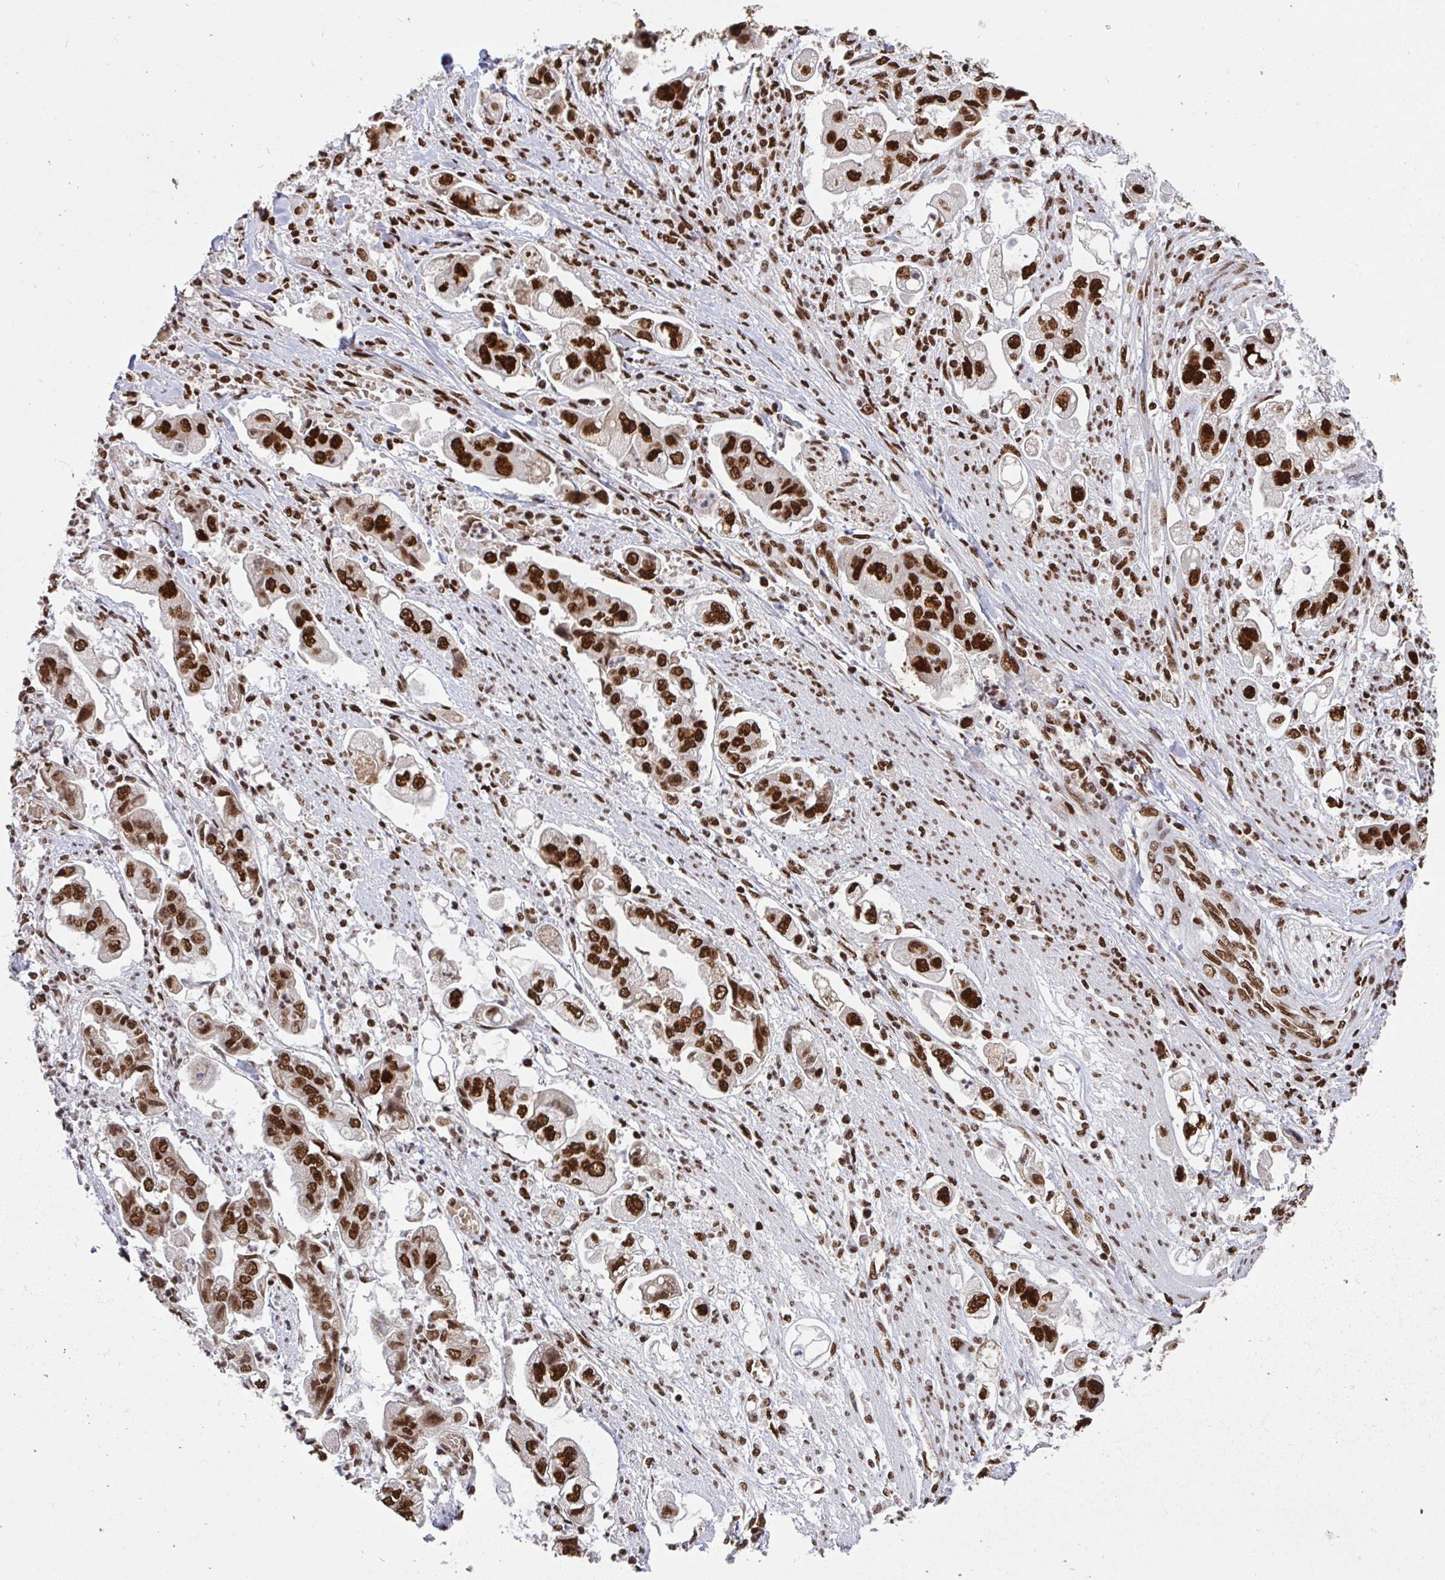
{"staining": {"intensity": "strong", "quantity": ">75%", "location": "nuclear"}, "tissue": "stomach cancer", "cell_type": "Tumor cells", "image_type": "cancer", "snomed": [{"axis": "morphology", "description": "Adenocarcinoma, NOS"}, {"axis": "topography", "description": "Stomach"}], "caption": "Stomach cancer (adenocarcinoma) stained for a protein (brown) displays strong nuclear positive expression in about >75% of tumor cells.", "gene": "HNRNPL", "patient": {"sex": "male", "age": 62}}